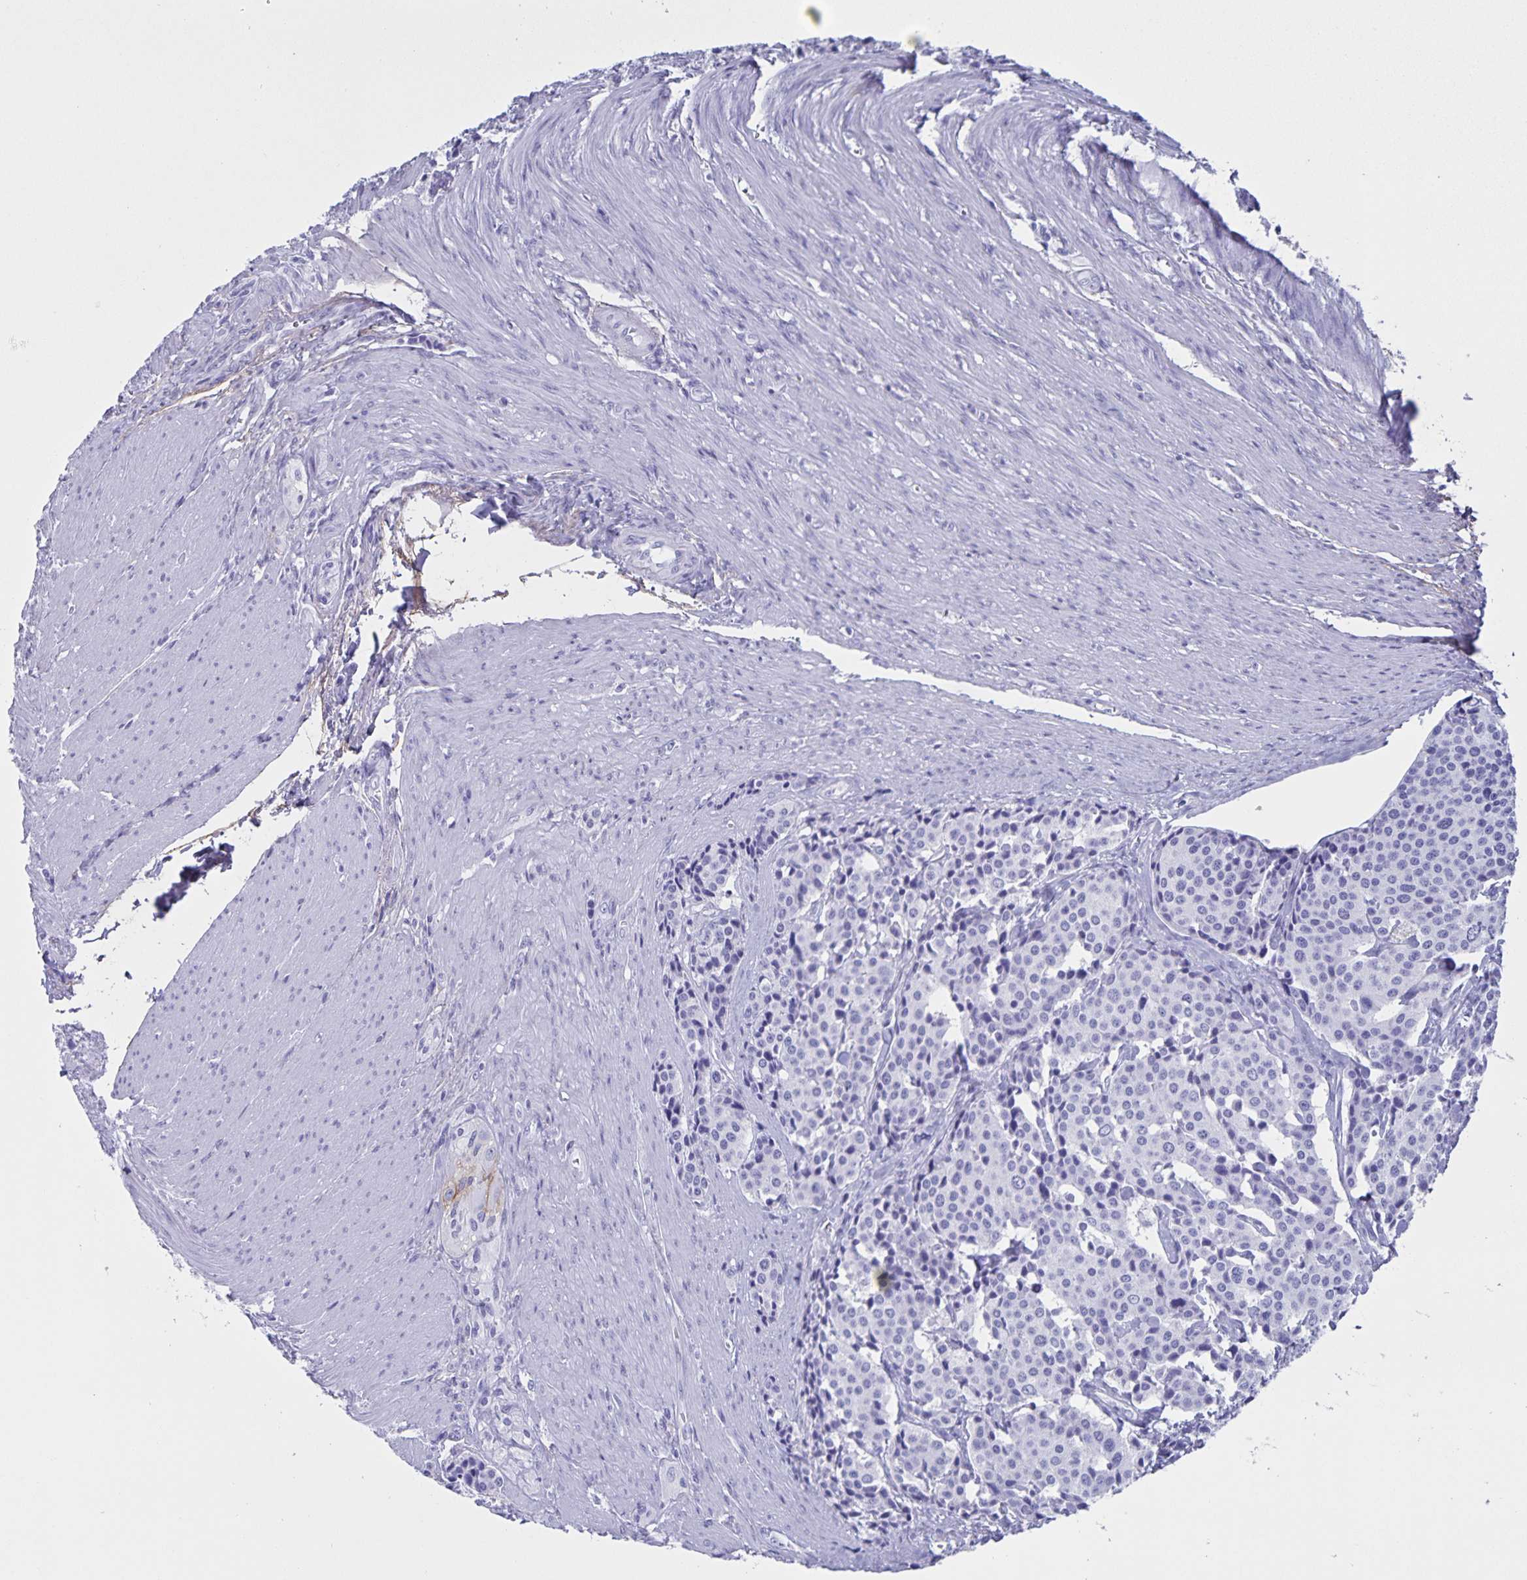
{"staining": {"intensity": "negative", "quantity": "none", "location": "none"}, "tissue": "carcinoid", "cell_type": "Tumor cells", "image_type": "cancer", "snomed": [{"axis": "morphology", "description": "Carcinoid, malignant, NOS"}, {"axis": "topography", "description": "Small intestine"}], "caption": "A high-resolution micrograph shows immunohistochemistry (IHC) staining of malignant carcinoid, which demonstrates no significant positivity in tumor cells.", "gene": "AQP4", "patient": {"sex": "male", "age": 73}}